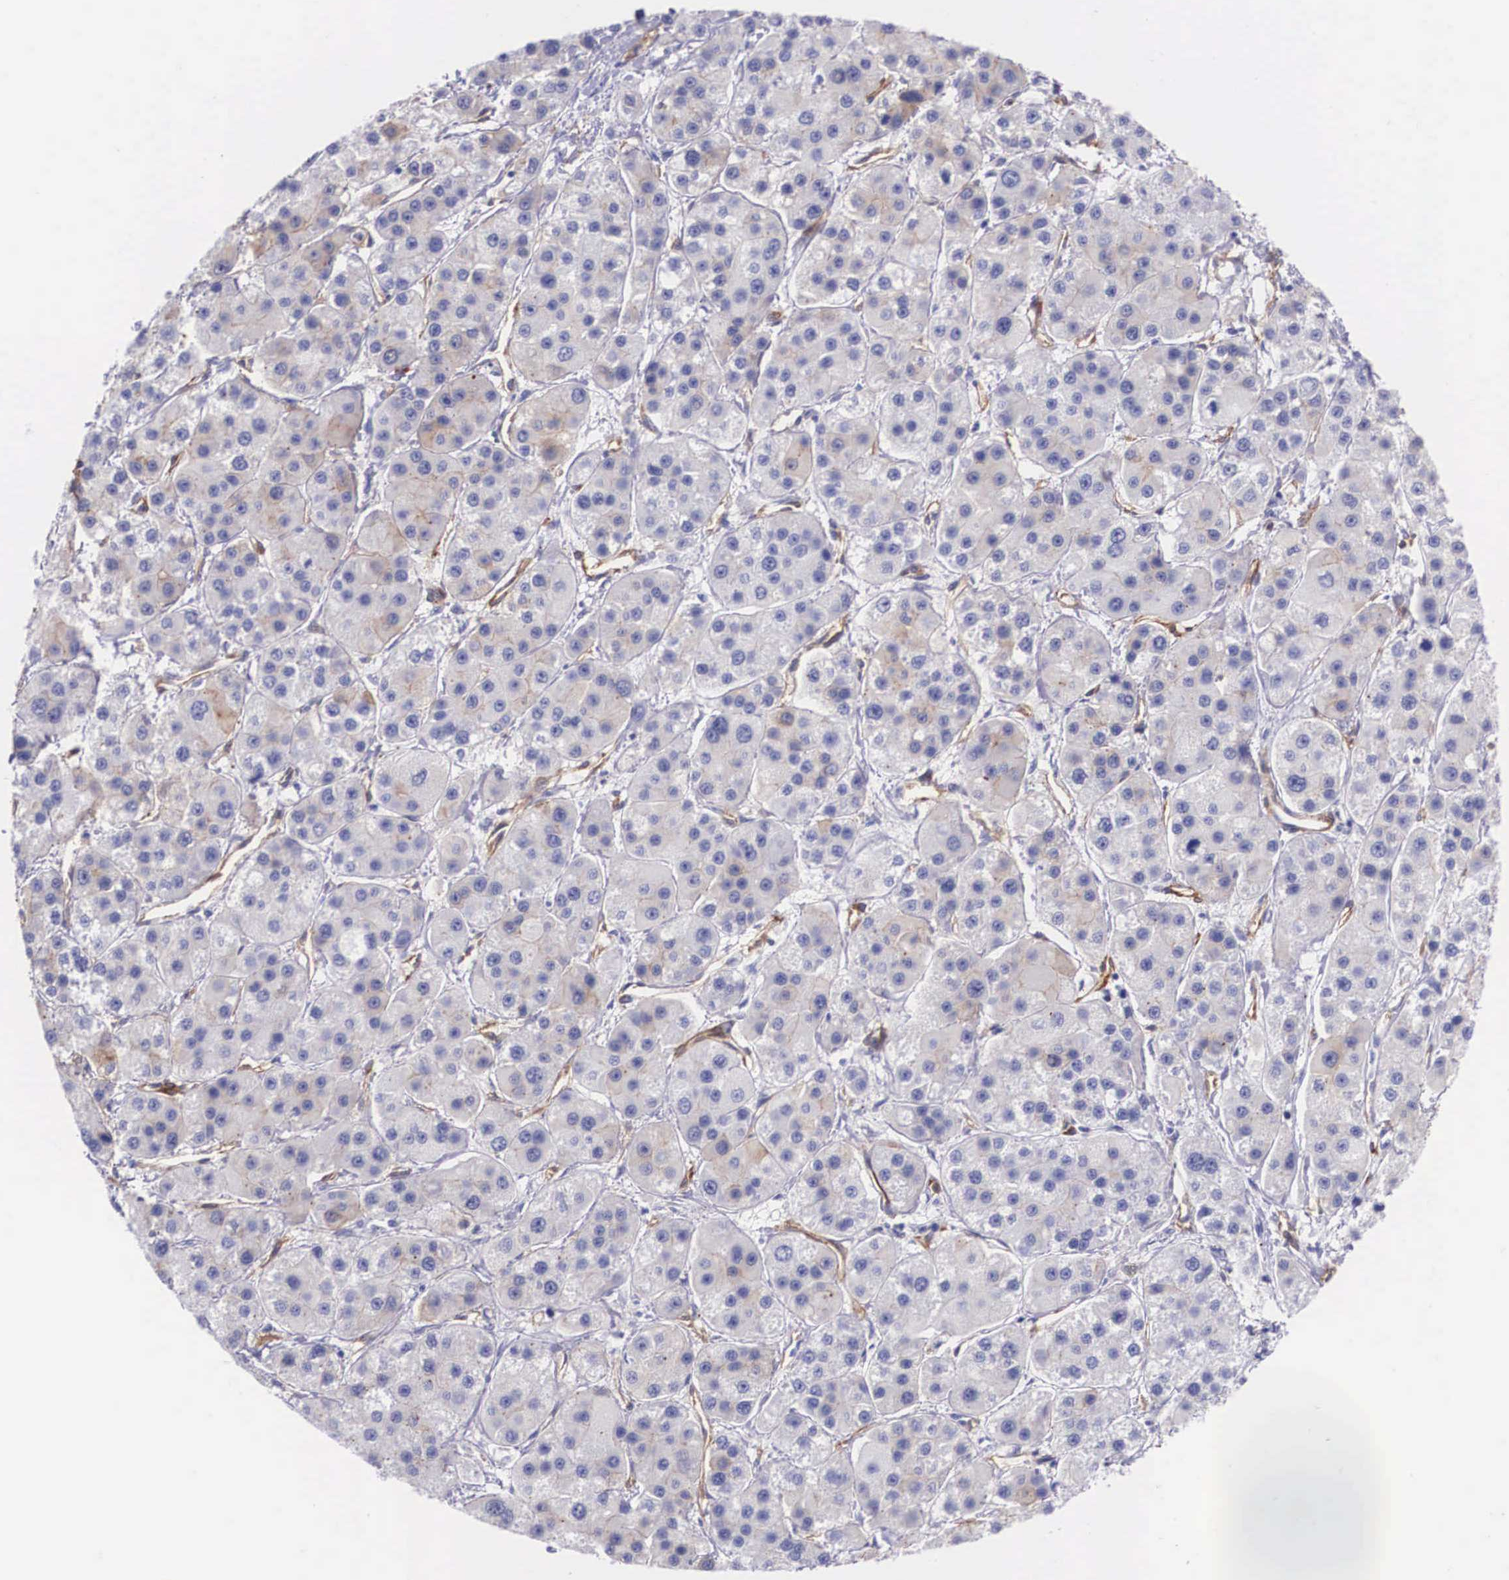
{"staining": {"intensity": "weak", "quantity": "<25%", "location": "cytoplasmic/membranous"}, "tissue": "liver cancer", "cell_type": "Tumor cells", "image_type": "cancer", "snomed": [{"axis": "morphology", "description": "Carcinoma, Hepatocellular, NOS"}, {"axis": "topography", "description": "Liver"}], "caption": "IHC histopathology image of human liver cancer (hepatocellular carcinoma) stained for a protein (brown), which displays no staining in tumor cells. (Immunohistochemistry (ihc), brightfield microscopy, high magnification).", "gene": "BCAR1", "patient": {"sex": "female", "age": 85}}